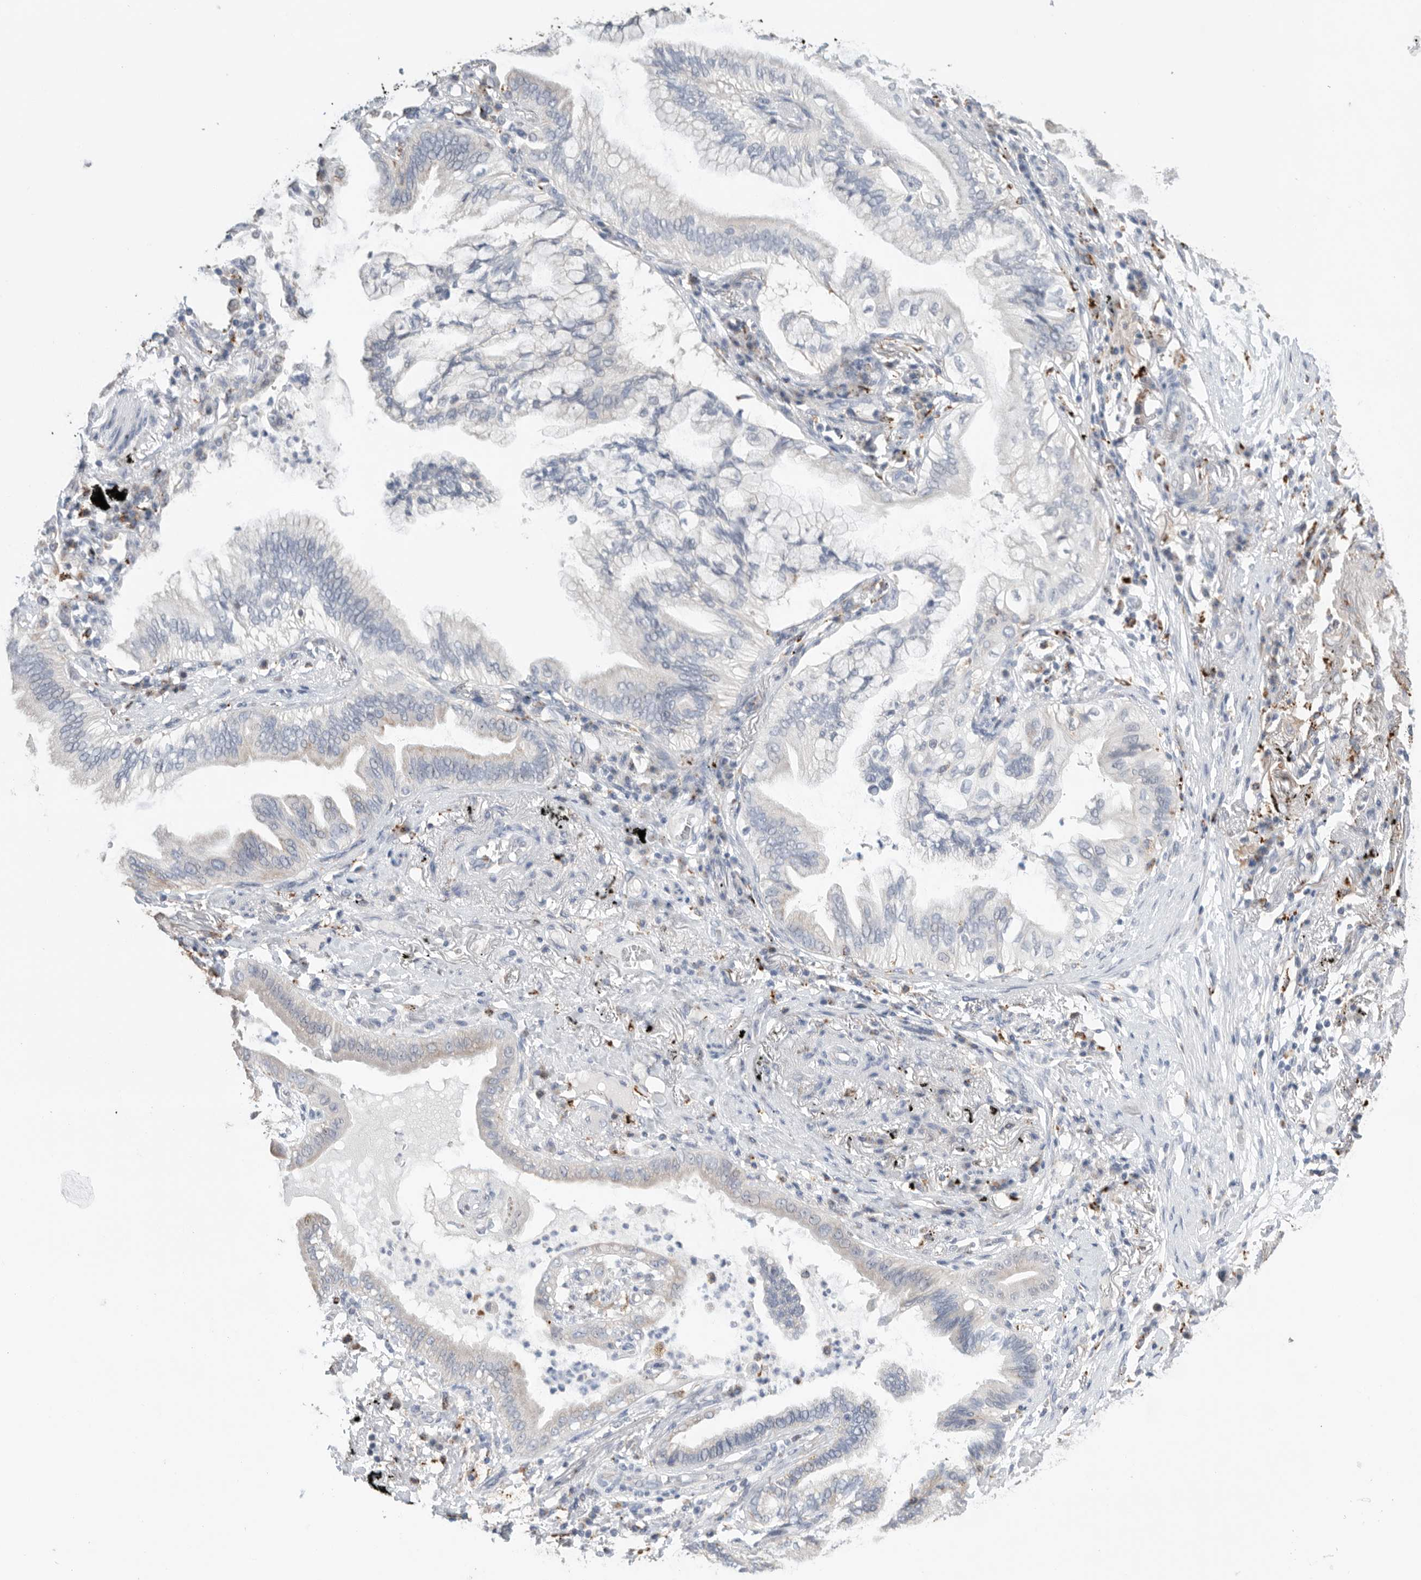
{"staining": {"intensity": "negative", "quantity": "none", "location": "none"}, "tissue": "lung cancer", "cell_type": "Tumor cells", "image_type": "cancer", "snomed": [{"axis": "morphology", "description": "Adenocarcinoma, NOS"}, {"axis": "topography", "description": "Lung"}], "caption": "This is an immunohistochemistry (IHC) image of human lung cancer. There is no positivity in tumor cells.", "gene": "GGH", "patient": {"sex": "female", "age": 70}}